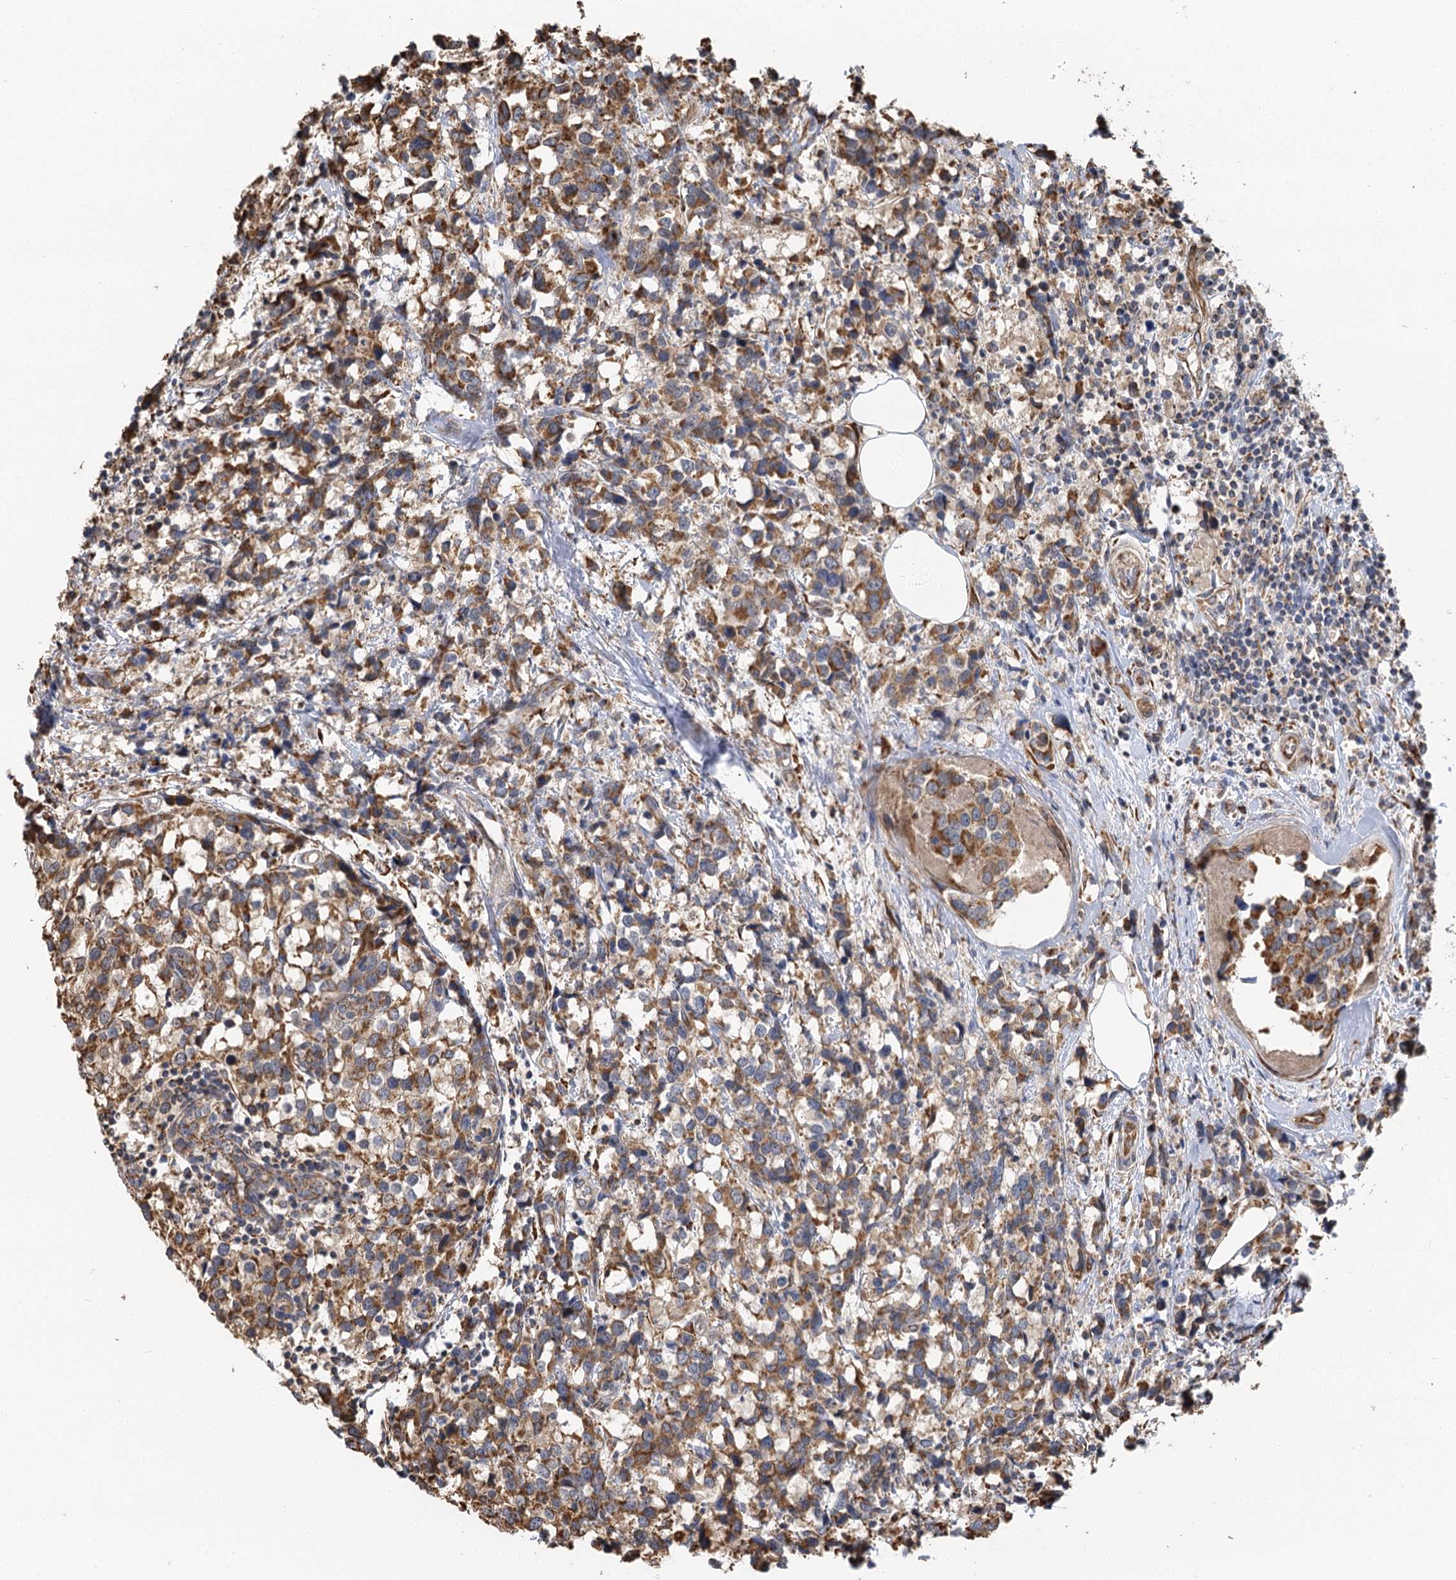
{"staining": {"intensity": "moderate", "quantity": ">75%", "location": "cytoplasmic/membranous"}, "tissue": "breast cancer", "cell_type": "Tumor cells", "image_type": "cancer", "snomed": [{"axis": "morphology", "description": "Lobular carcinoma"}, {"axis": "topography", "description": "Breast"}], "caption": "Breast cancer was stained to show a protein in brown. There is medium levels of moderate cytoplasmic/membranous positivity in about >75% of tumor cells.", "gene": "IL11RA", "patient": {"sex": "female", "age": 59}}